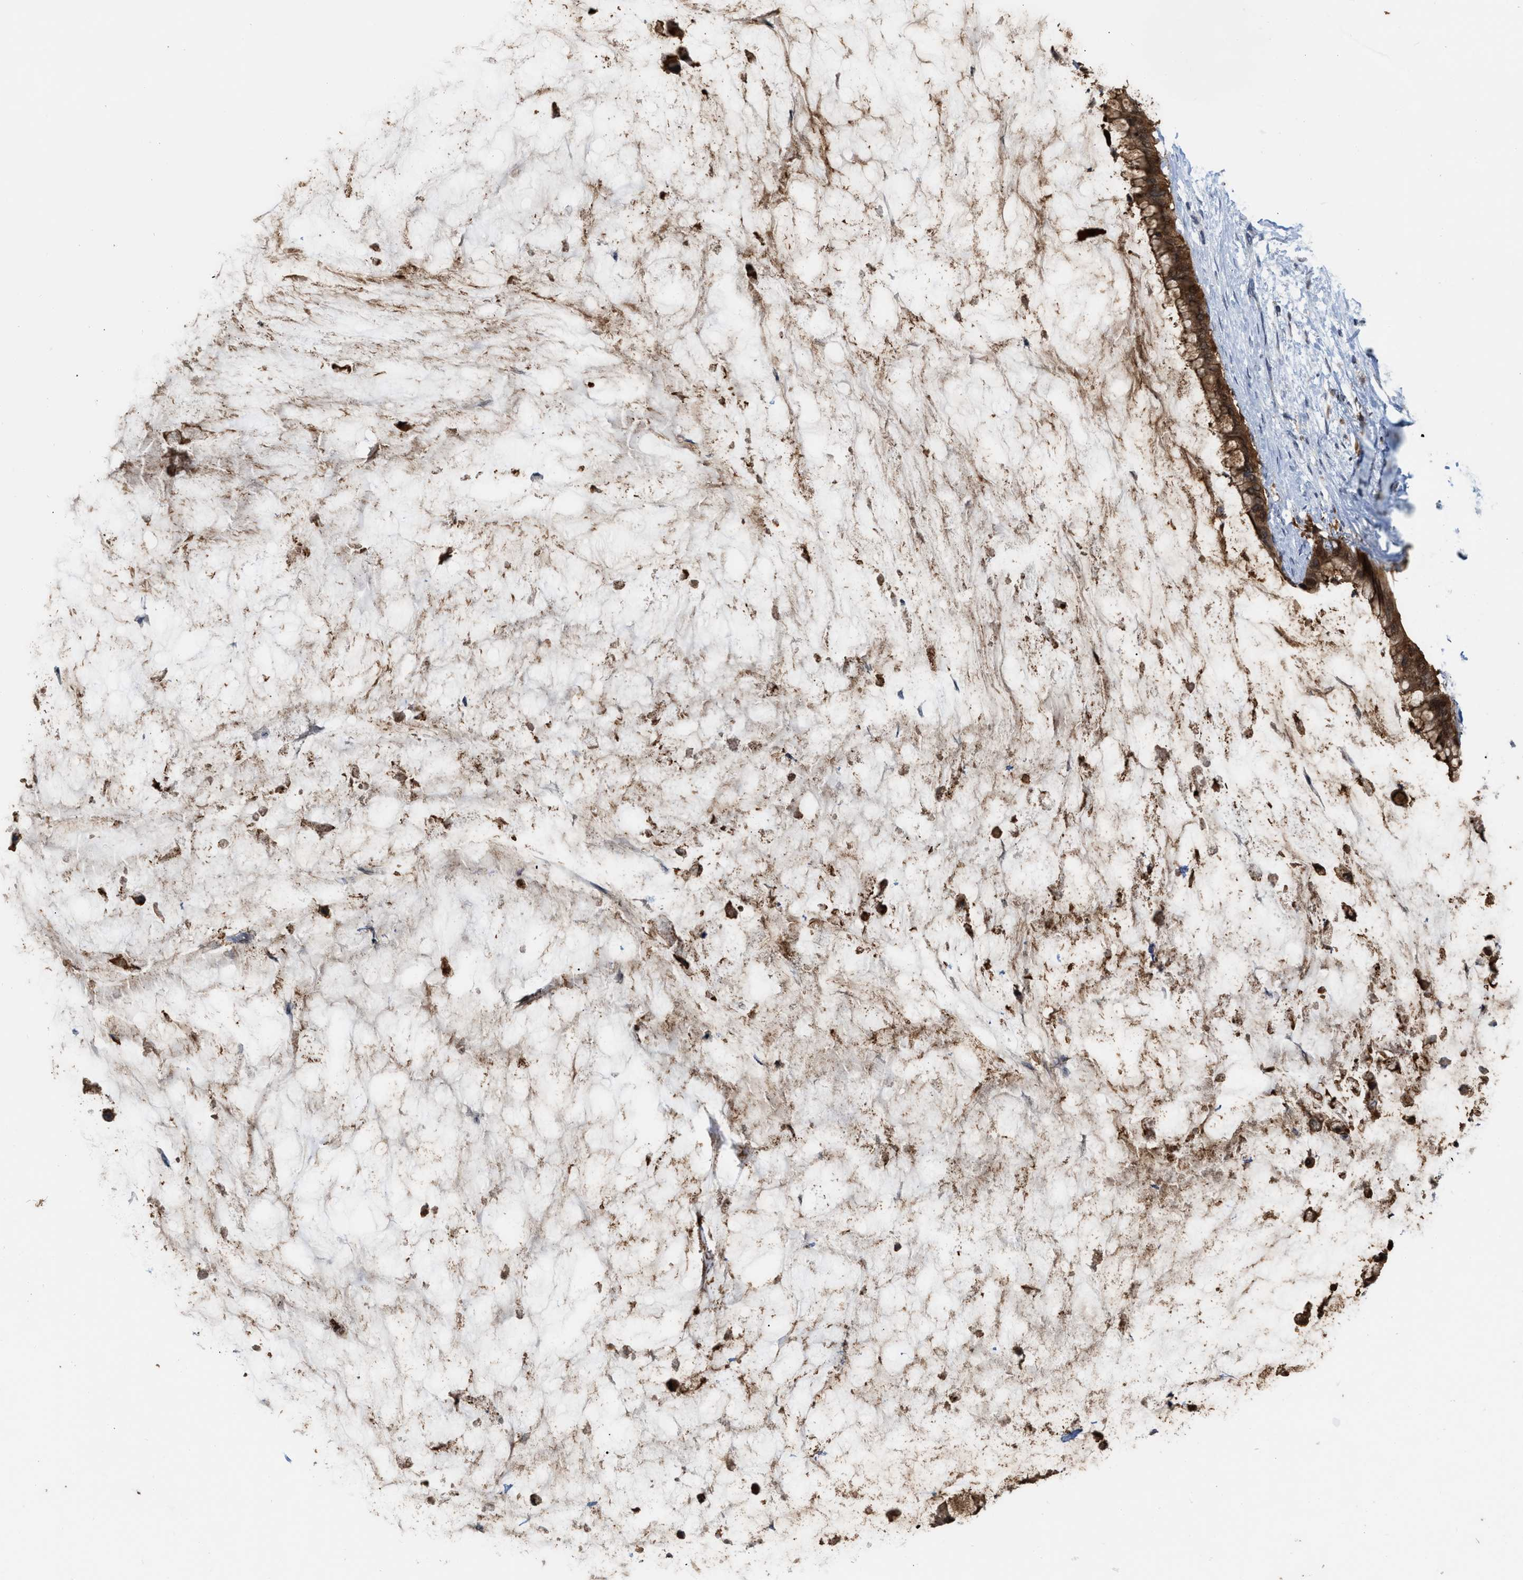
{"staining": {"intensity": "moderate", "quantity": ">75%", "location": "cytoplasmic/membranous"}, "tissue": "pancreatic cancer", "cell_type": "Tumor cells", "image_type": "cancer", "snomed": [{"axis": "morphology", "description": "Adenocarcinoma, NOS"}, {"axis": "topography", "description": "Pancreas"}], "caption": "Immunohistochemistry (DAB) staining of pancreatic cancer (adenocarcinoma) shows moderate cytoplasmic/membranous protein expression in approximately >75% of tumor cells. The staining was performed using DAB, with brown indicating positive protein expression. Nuclei are stained blue with hematoxylin.", "gene": "BAIAP2L1", "patient": {"sex": "male", "age": 41}}